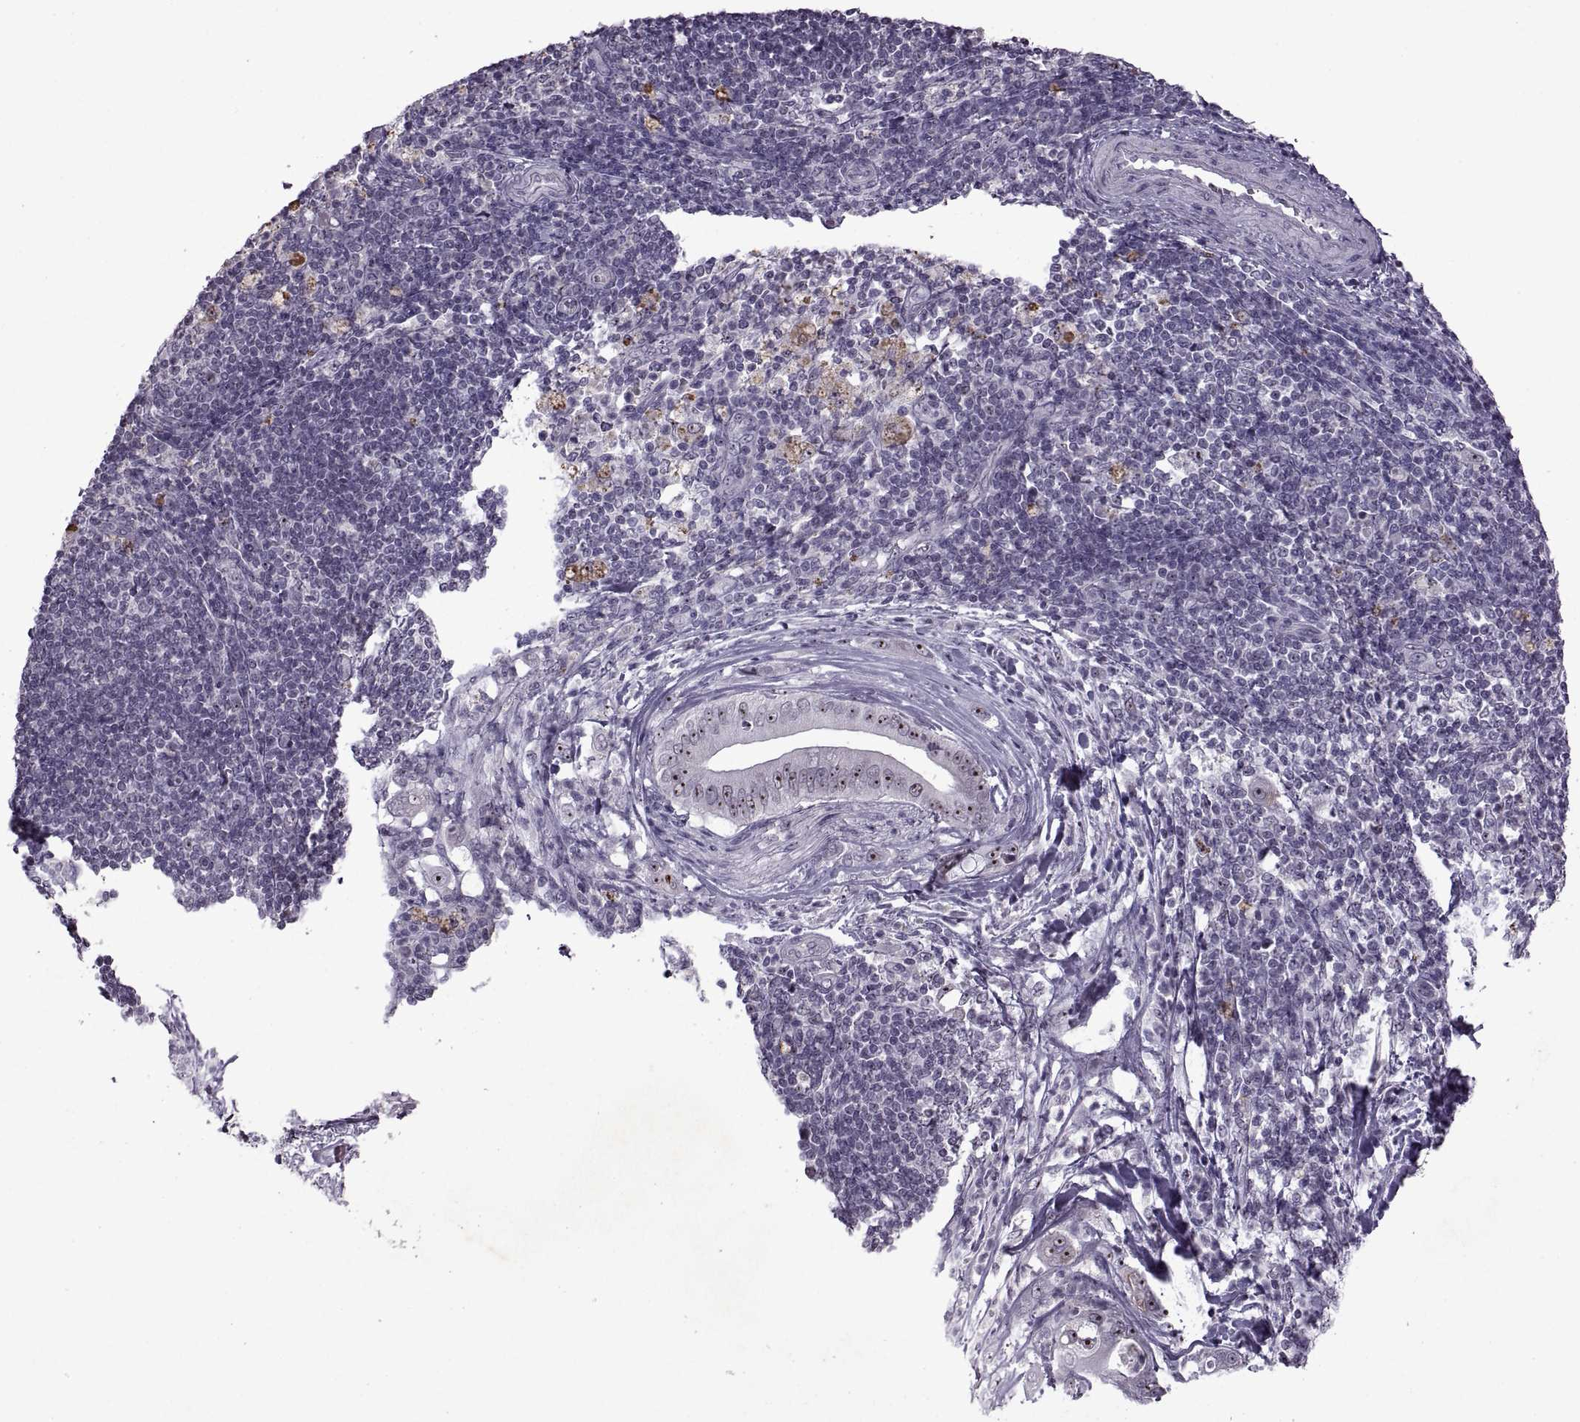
{"staining": {"intensity": "strong", "quantity": ">75%", "location": "nuclear"}, "tissue": "pancreatic cancer", "cell_type": "Tumor cells", "image_type": "cancer", "snomed": [{"axis": "morphology", "description": "Adenocarcinoma, NOS"}, {"axis": "topography", "description": "Pancreas"}], "caption": "About >75% of tumor cells in adenocarcinoma (pancreatic) reveal strong nuclear protein staining as visualized by brown immunohistochemical staining.", "gene": "SINHCAF", "patient": {"sex": "male", "age": 71}}